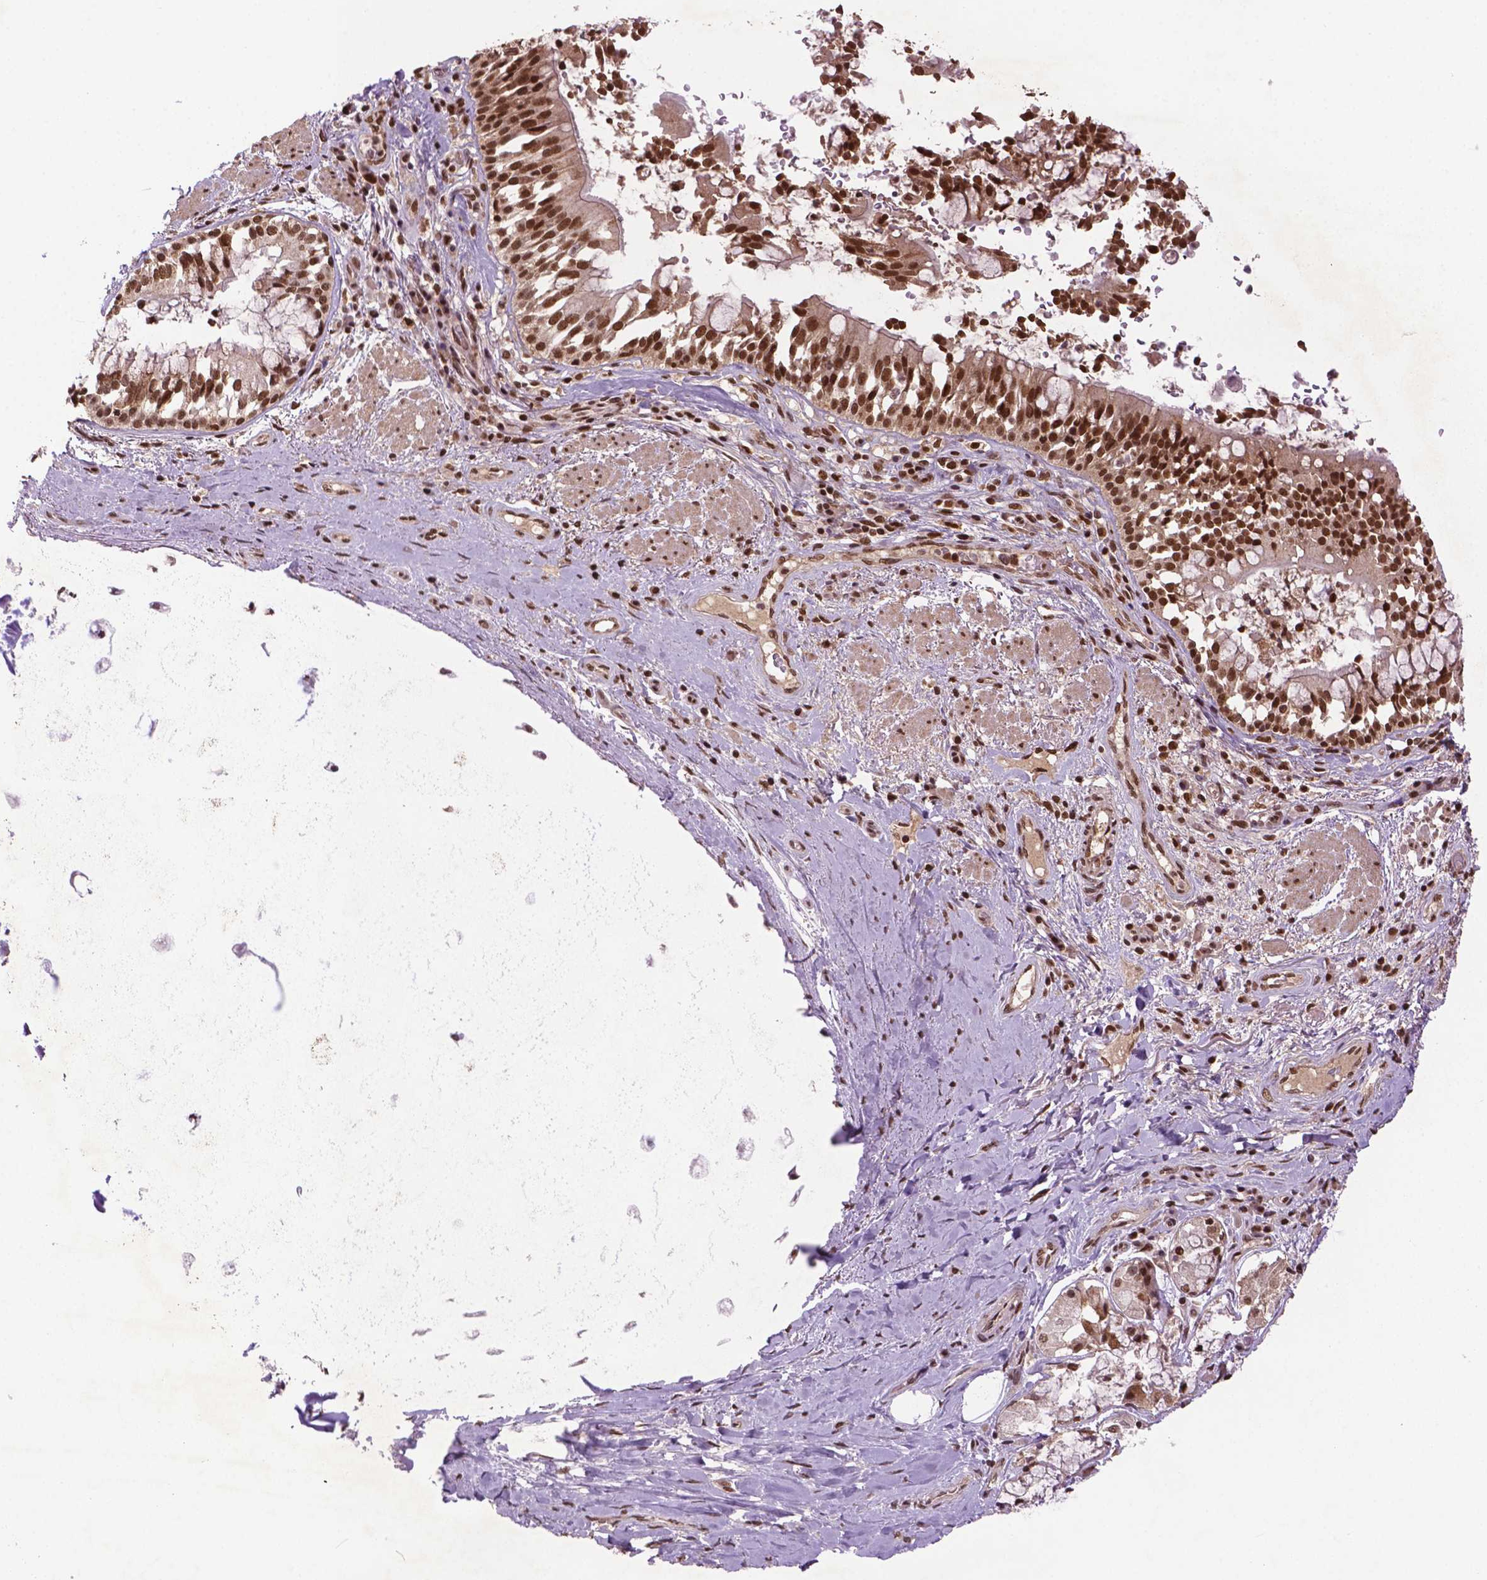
{"staining": {"intensity": "strong", "quantity": "<25%", "location": "nuclear"}, "tissue": "soft tissue", "cell_type": "Chondrocytes", "image_type": "normal", "snomed": [{"axis": "morphology", "description": "Normal tissue, NOS"}, {"axis": "topography", "description": "Cartilage tissue"}, {"axis": "topography", "description": "Bronchus"}], "caption": "Immunohistochemical staining of benign human soft tissue reveals strong nuclear protein expression in about <25% of chondrocytes. (IHC, brightfield microscopy, high magnification).", "gene": "SIRT6", "patient": {"sex": "male", "age": 64}}